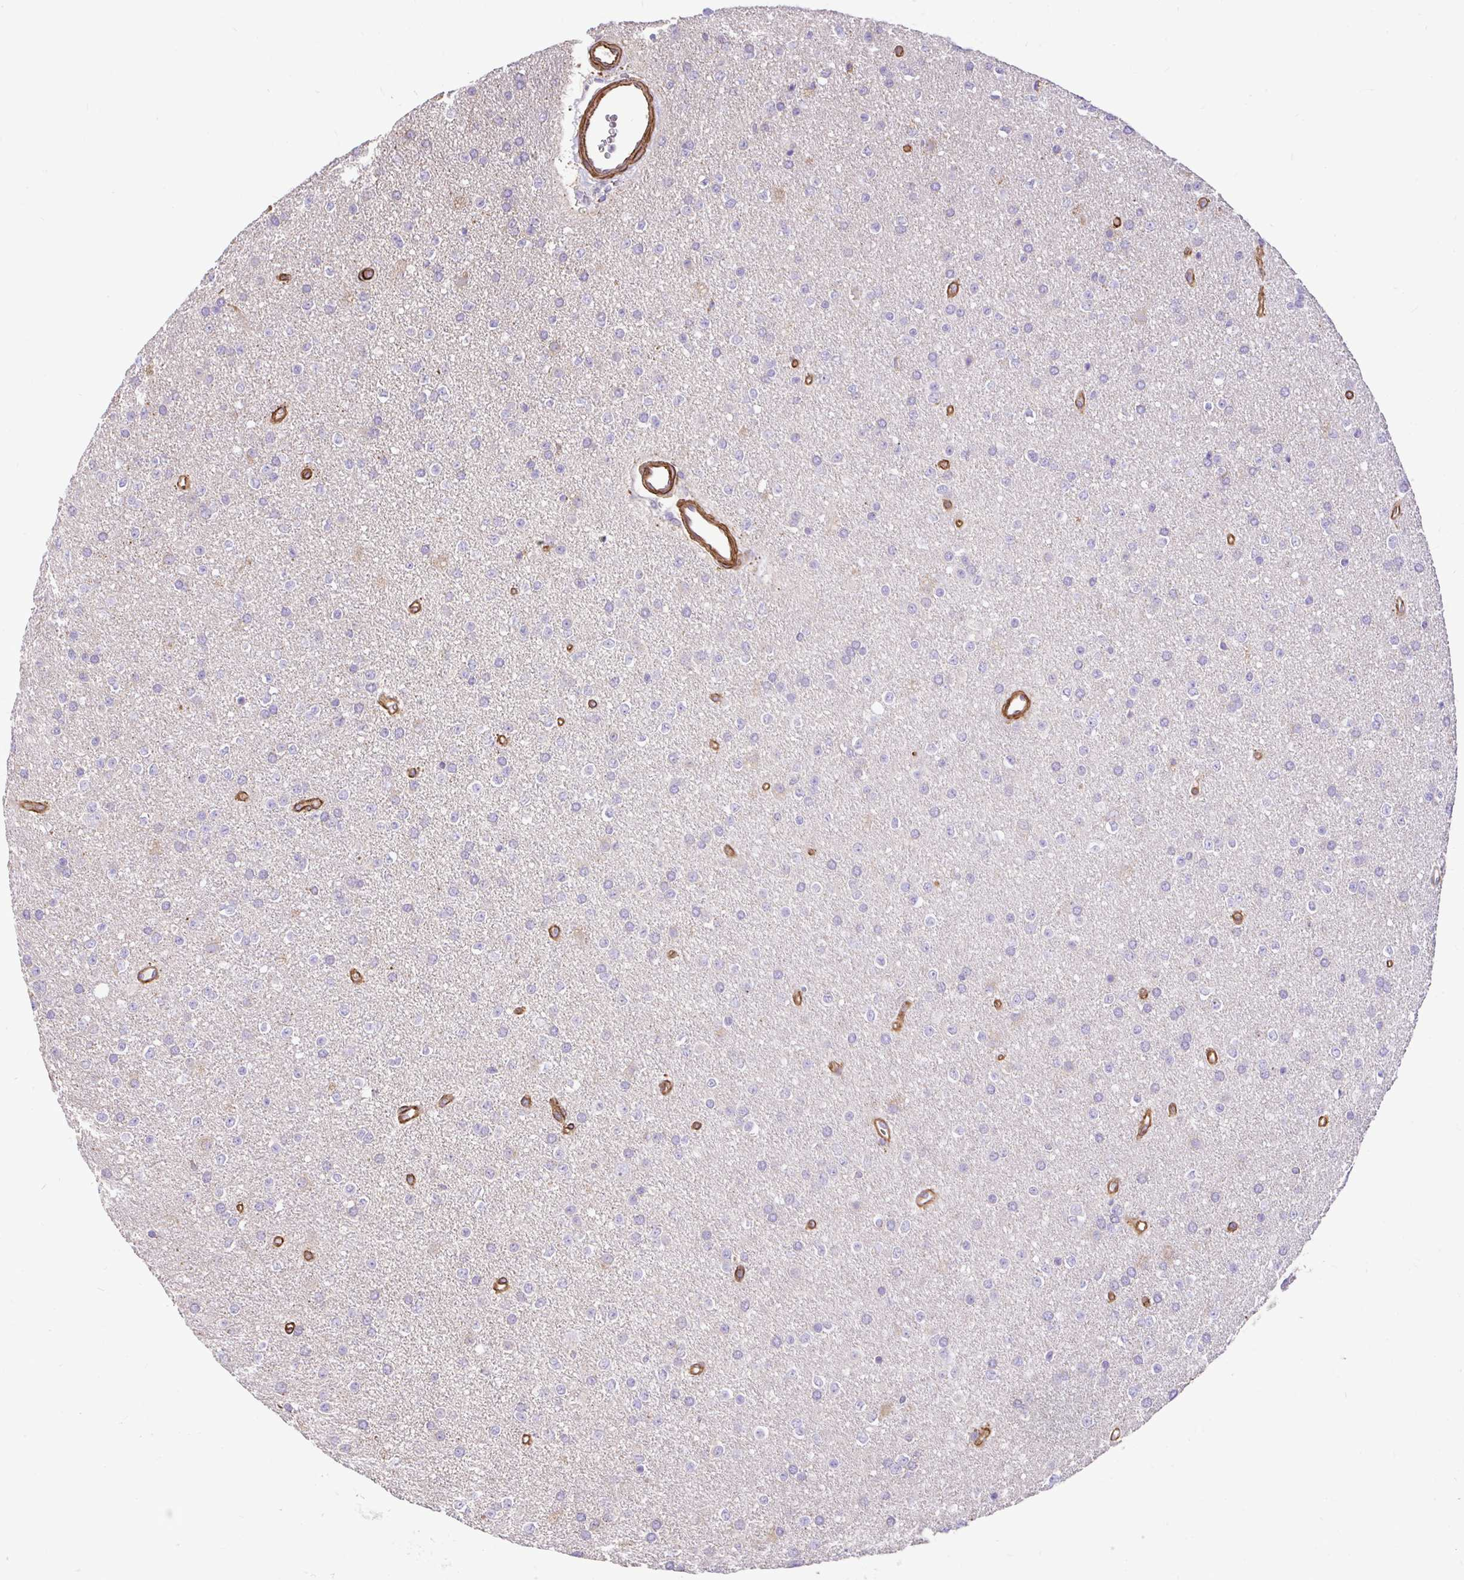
{"staining": {"intensity": "negative", "quantity": "none", "location": "none"}, "tissue": "glioma", "cell_type": "Tumor cells", "image_type": "cancer", "snomed": [{"axis": "morphology", "description": "Glioma, malignant, Low grade"}, {"axis": "topography", "description": "Brain"}], "caption": "Tumor cells are negative for brown protein staining in malignant low-grade glioma.", "gene": "PTPRK", "patient": {"sex": "female", "age": 34}}